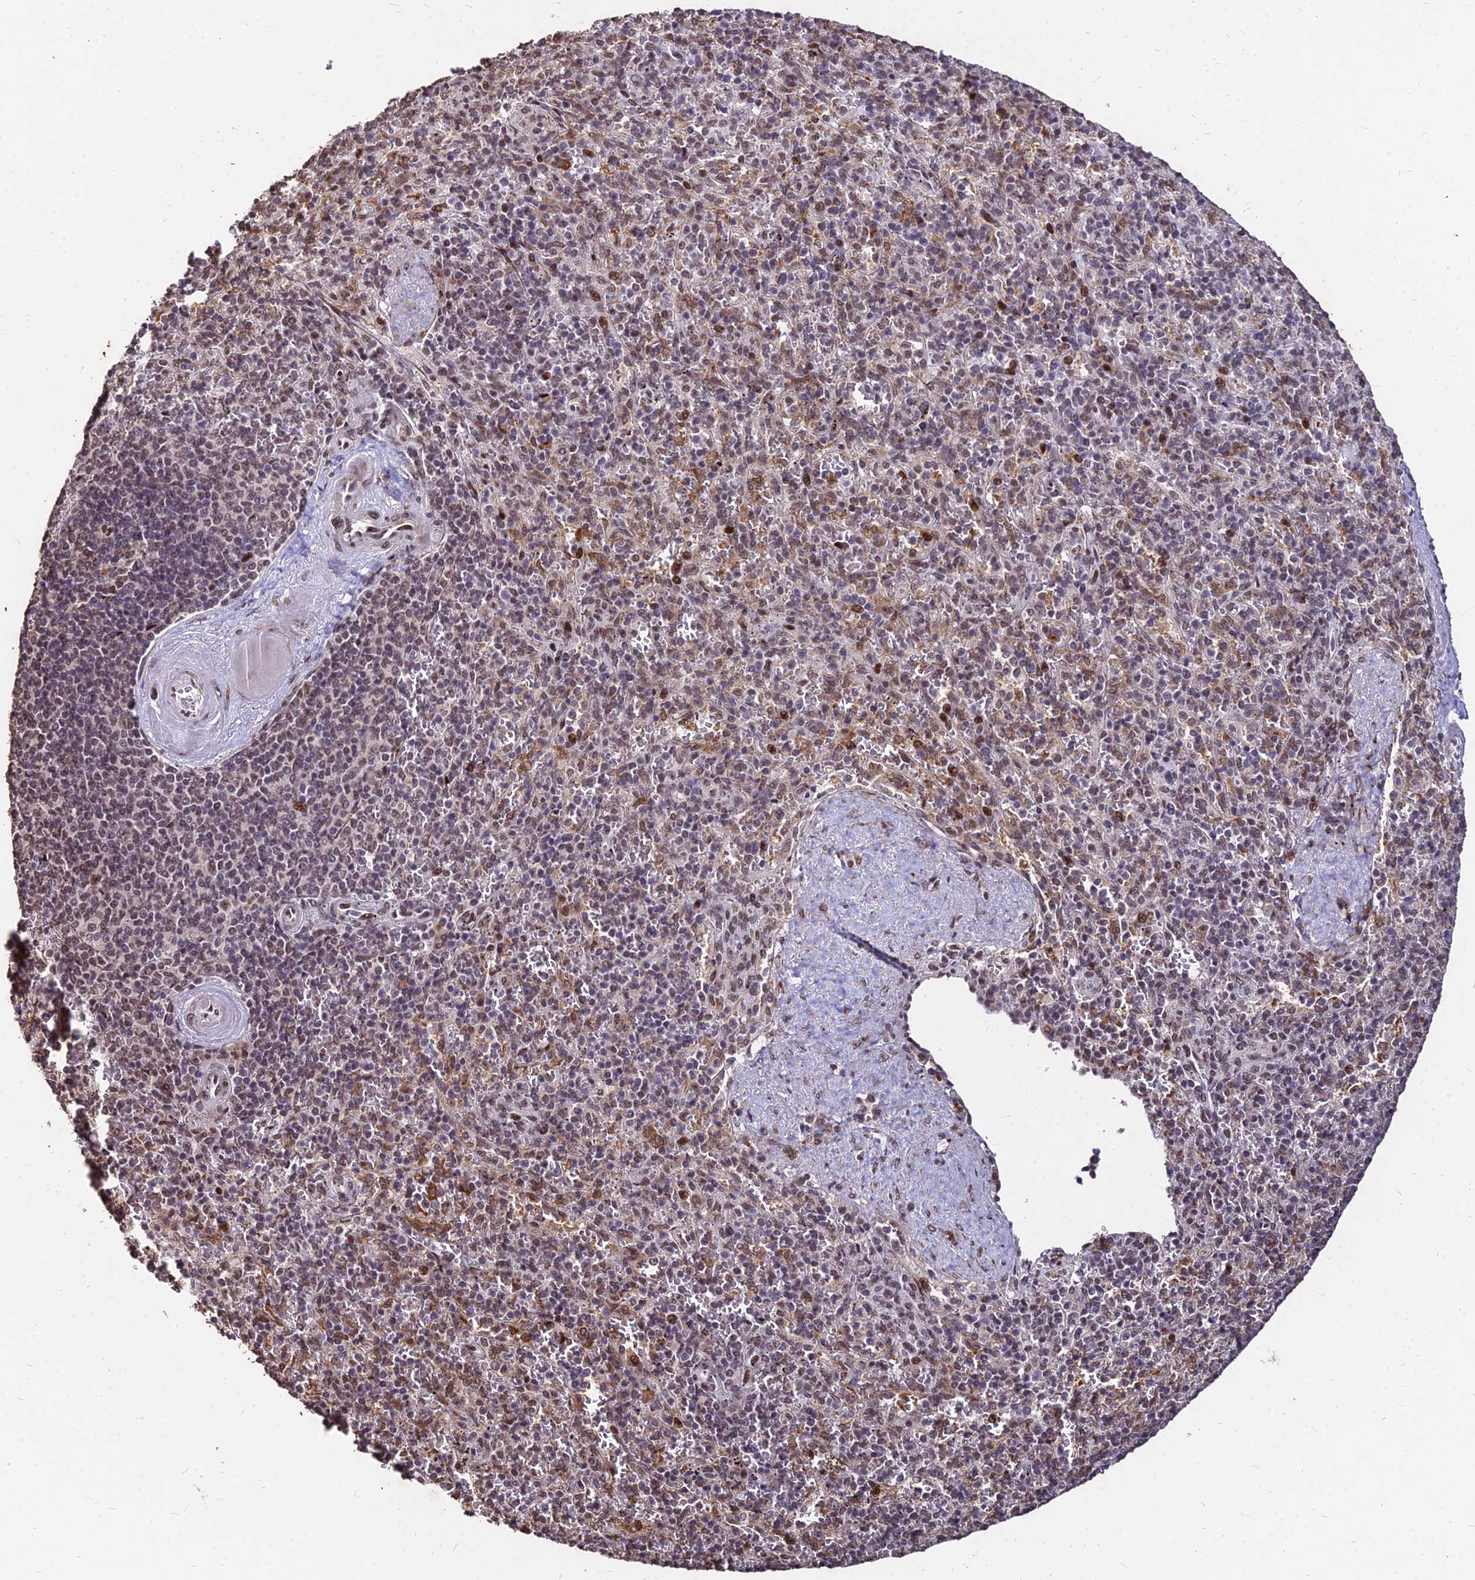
{"staining": {"intensity": "strong", "quantity": "<25%", "location": "cytoplasmic/membranous,nuclear"}, "tissue": "spleen", "cell_type": "Cells in red pulp", "image_type": "normal", "snomed": [{"axis": "morphology", "description": "Normal tissue, NOS"}, {"axis": "topography", "description": "Spleen"}], "caption": "This is a histology image of immunohistochemistry staining of normal spleen, which shows strong positivity in the cytoplasmic/membranous,nuclear of cells in red pulp.", "gene": "ZBED4", "patient": {"sex": "male", "age": 82}}